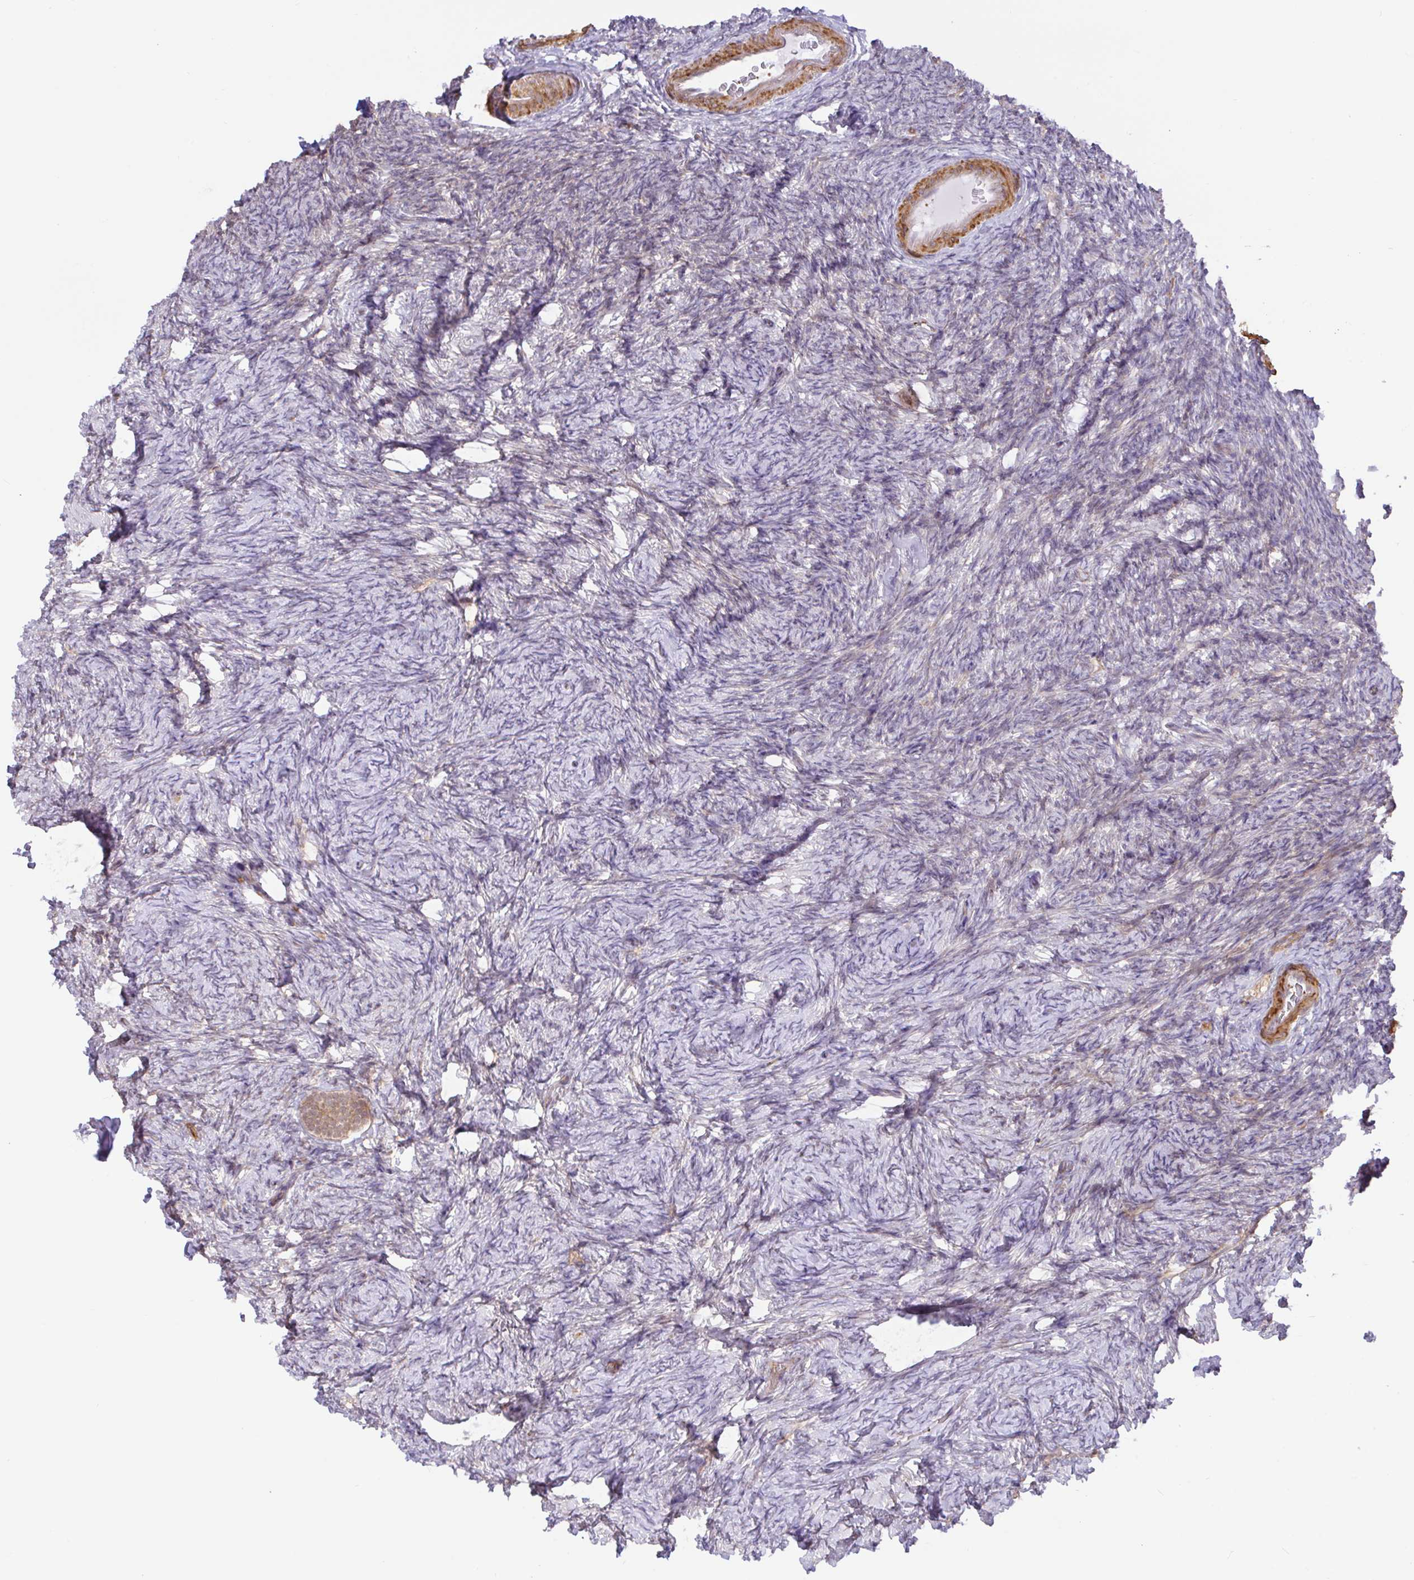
{"staining": {"intensity": "moderate", "quantity": ">75%", "location": "cytoplasmic/membranous"}, "tissue": "ovary", "cell_type": "Follicle cells", "image_type": "normal", "snomed": [{"axis": "morphology", "description": "Normal tissue, NOS"}, {"axis": "topography", "description": "Ovary"}], "caption": "Protein expression analysis of normal human ovary reveals moderate cytoplasmic/membranous staining in approximately >75% of follicle cells. (DAB (3,3'-diaminobenzidine) IHC, brown staining for protein, blue staining for nuclei).", "gene": "DLEU7", "patient": {"sex": "female", "age": 34}}